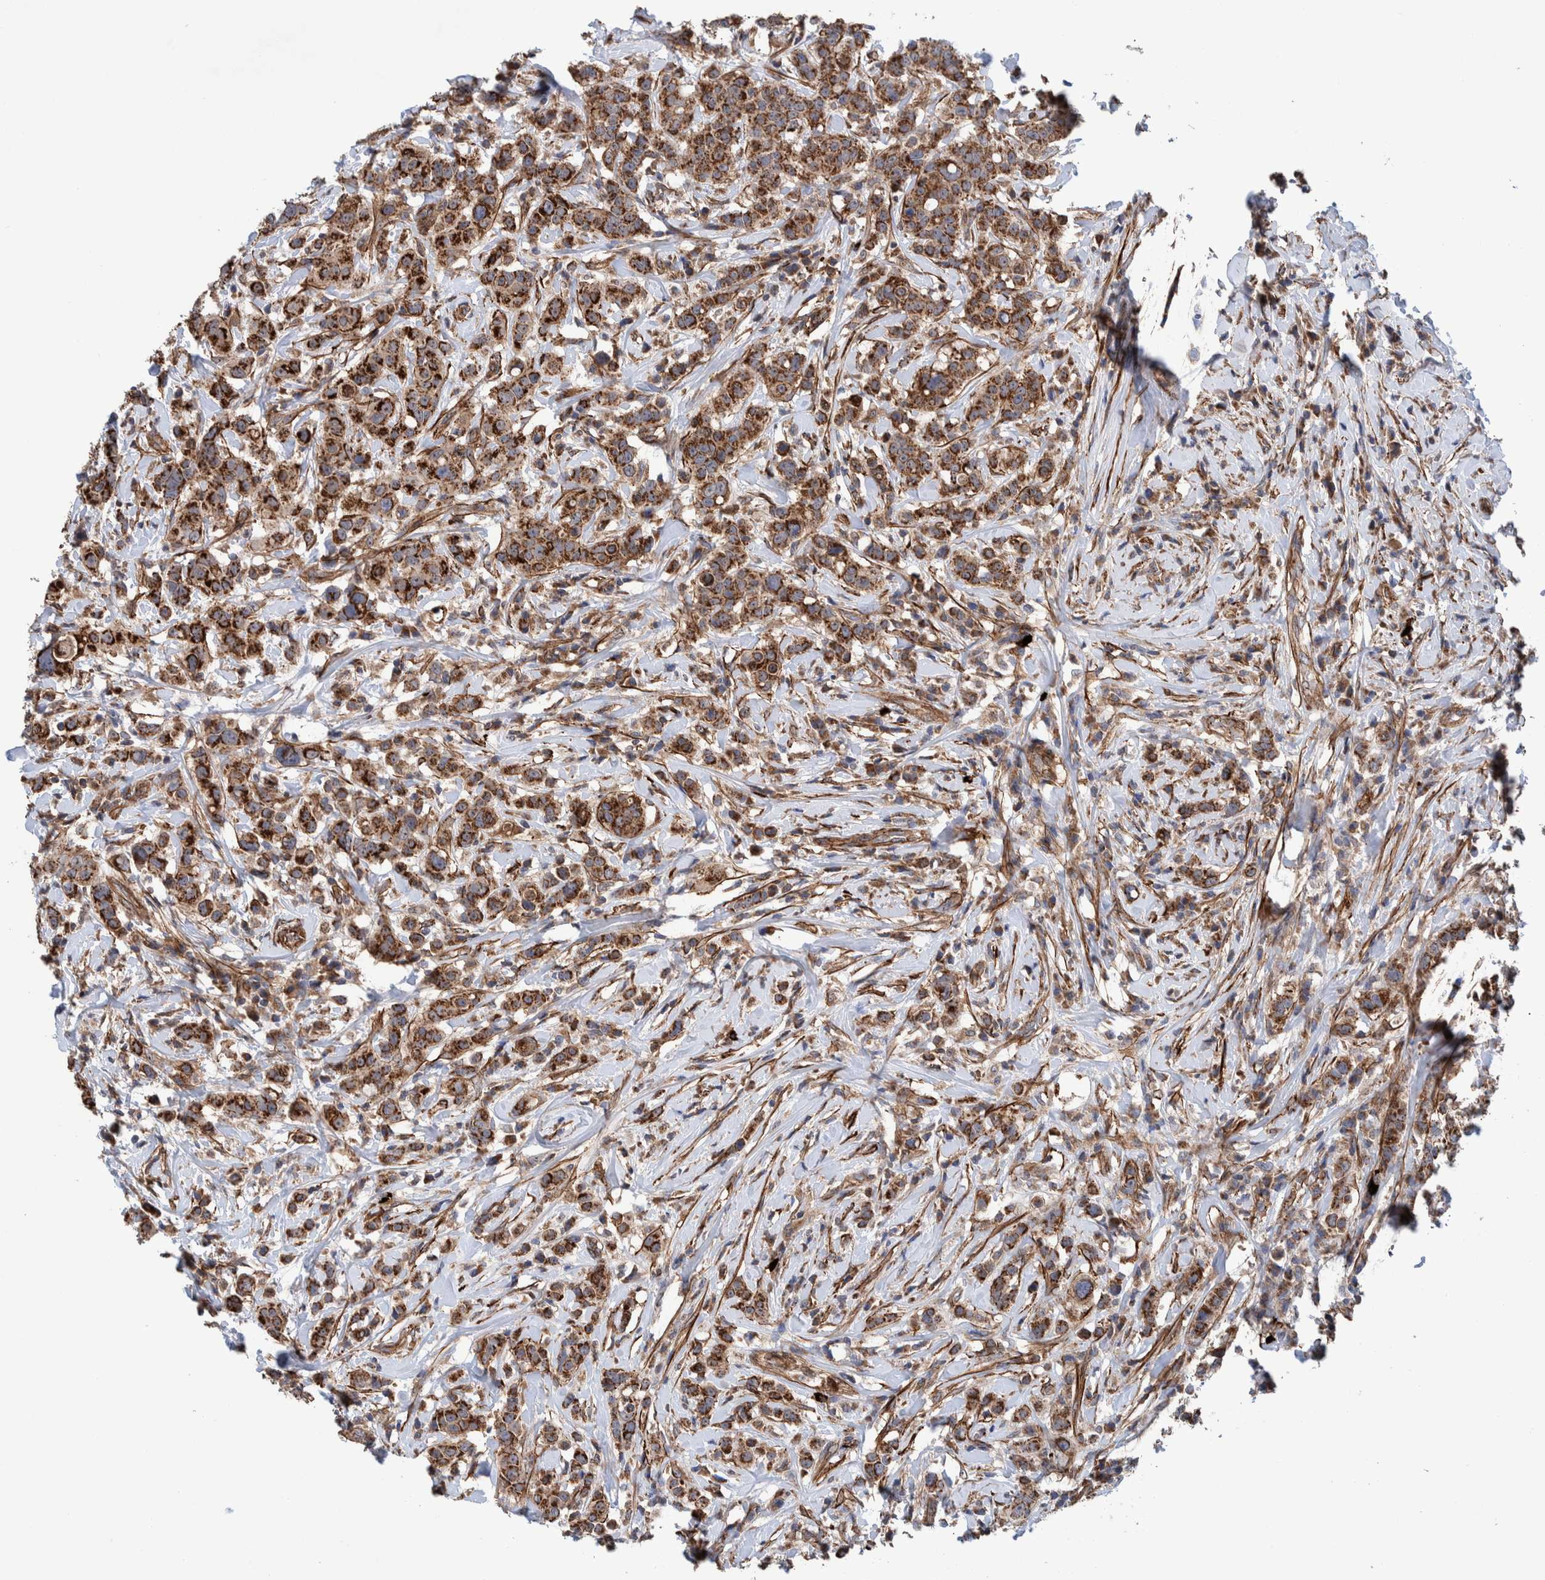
{"staining": {"intensity": "strong", "quantity": ">75%", "location": "cytoplasmic/membranous"}, "tissue": "breast cancer", "cell_type": "Tumor cells", "image_type": "cancer", "snomed": [{"axis": "morphology", "description": "Duct carcinoma"}, {"axis": "topography", "description": "Breast"}], "caption": "Immunohistochemical staining of human invasive ductal carcinoma (breast) reveals high levels of strong cytoplasmic/membranous expression in about >75% of tumor cells.", "gene": "SLC25A10", "patient": {"sex": "female", "age": 27}}